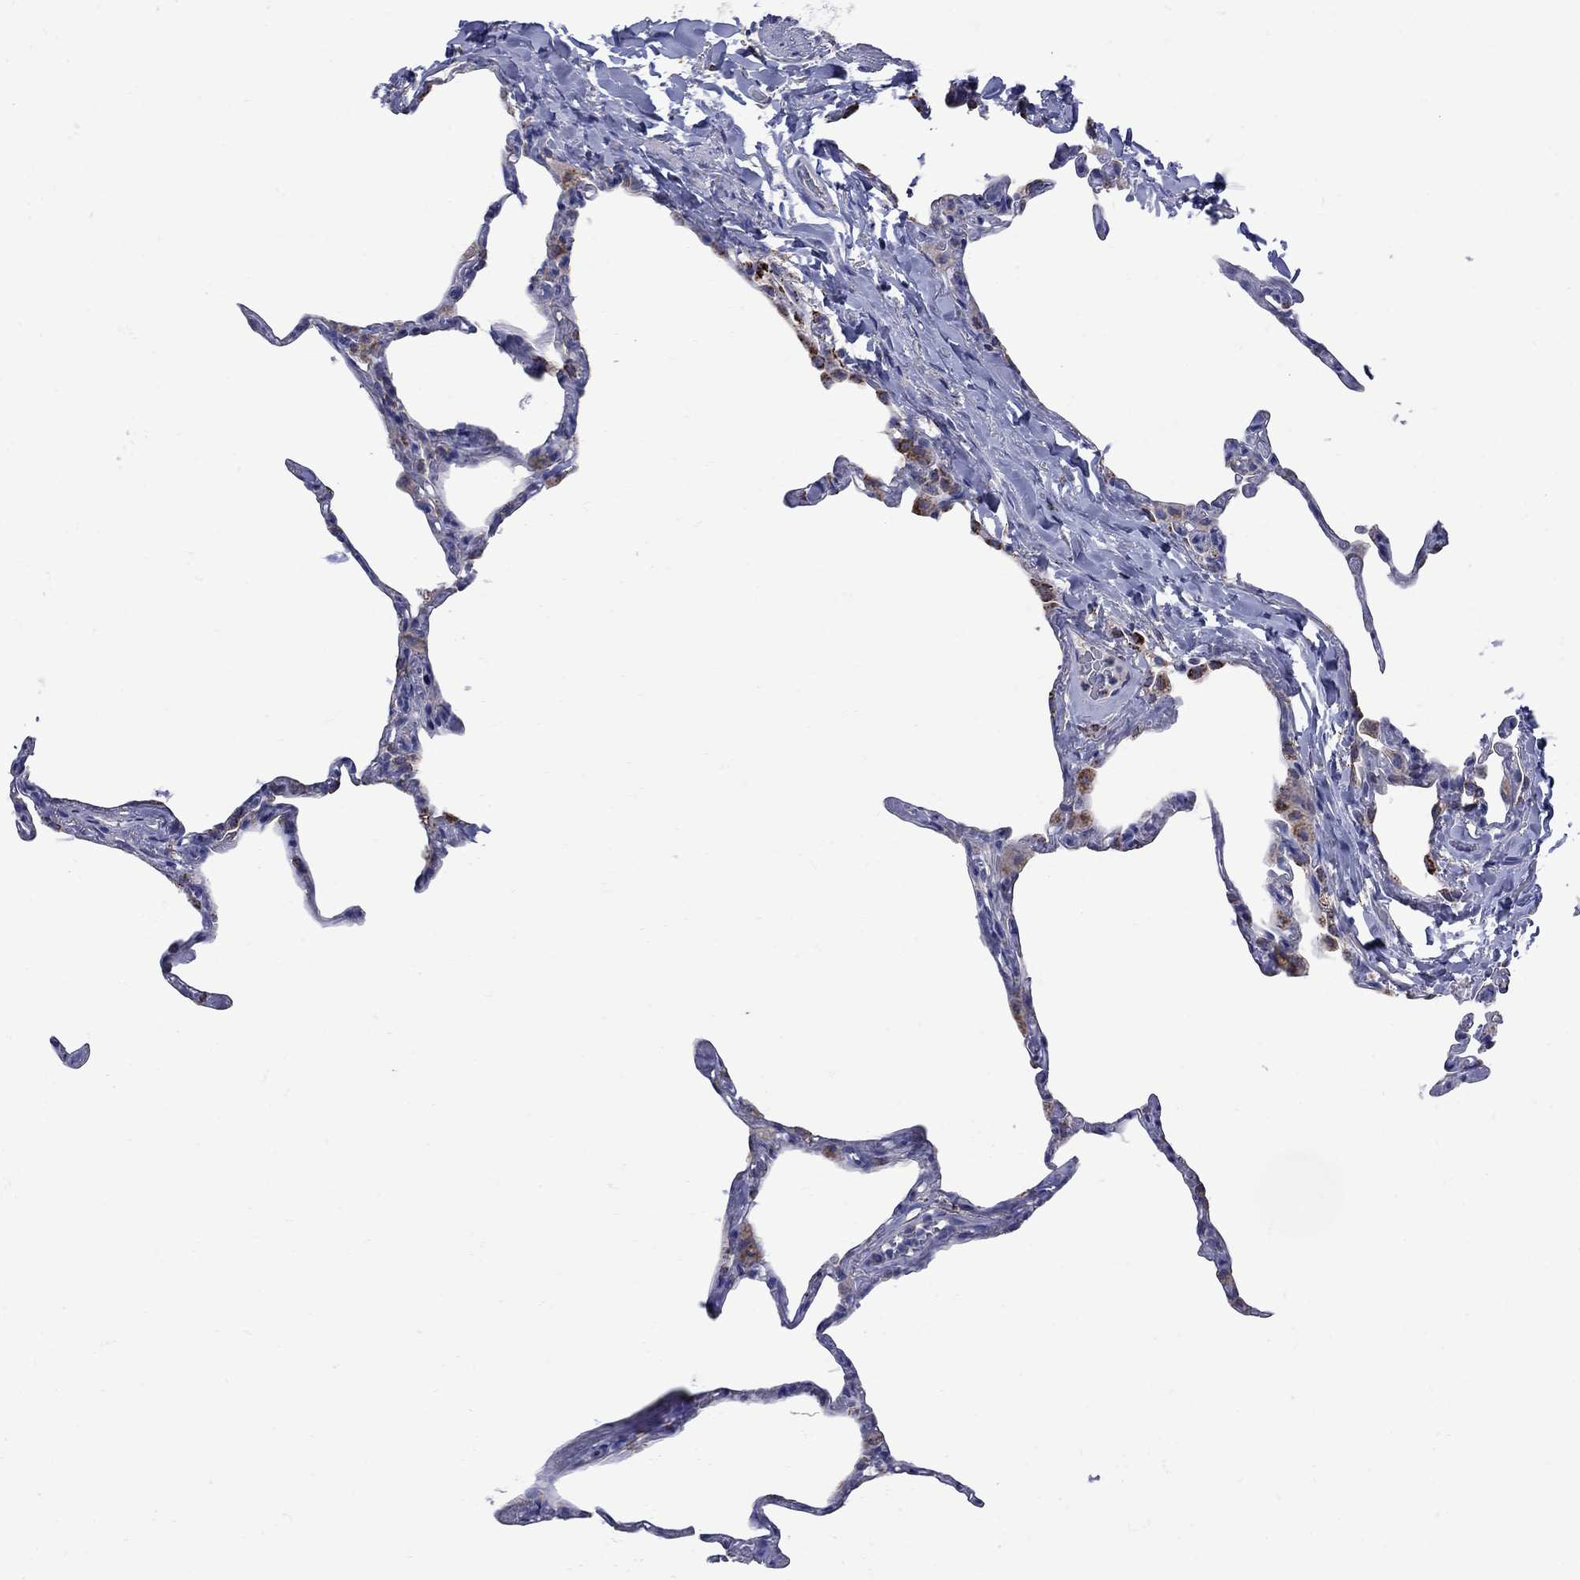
{"staining": {"intensity": "negative", "quantity": "none", "location": "none"}, "tissue": "lung", "cell_type": "Alveolar cells", "image_type": "normal", "snomed": [{"axis": "morphology", "description": "Normal tissue, NOS"}, {"axis": "topography", "description": "Lung"}], "caption": "The photomicrograph demonstrates no significant positivity in alveolar cells of lung. (Immunohistochemistry (ihc), brightfield microscopy, high magnification).", "gene": "SESTD1", "patient": {"sex": "male", "age": 65}}